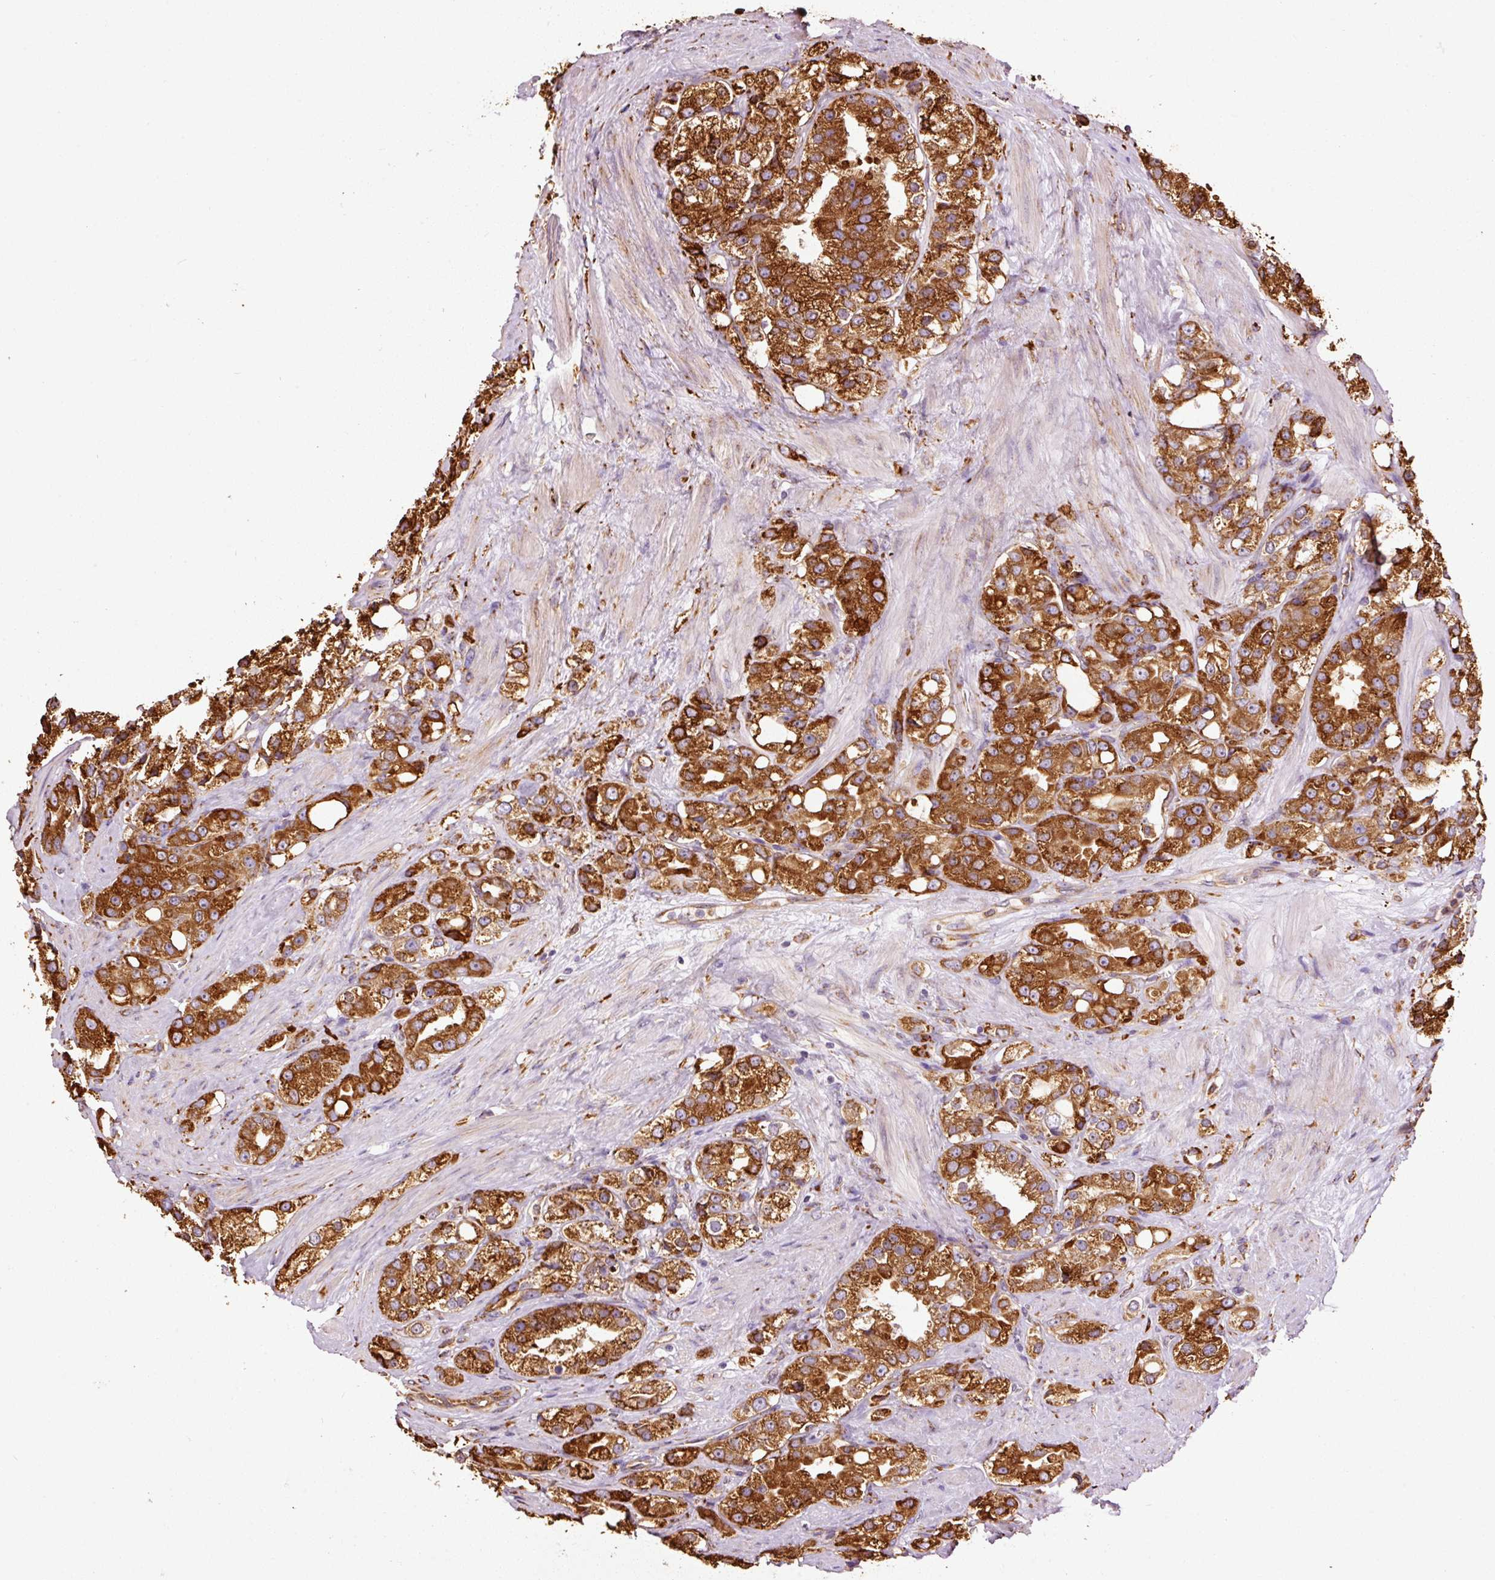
{"staining": {"intensity": "strong", "quantity": ">75%", "location": "cytoplasmic/membranous"}, "tissue": "prostate cancer", "cell_type": "Tumor cells", "image_type": "cancer", "snomed": [{"axis": "morphology", "description": "Adenocarcinoma, NOS"}, {"axis": "topography", "description": "Prostate"}], "caption": "Prostate adenocarcinoma stained with immunohistochemistry (IHC) demonstrates strong cytoplasmic/membranous positivity in about >75% of tumor cells. Immunohistochemistry stains the protein of interest in brown and the nuclei are stained blue.", "gene": "KLC1", "patient": {"sex": "male", "age": 79}}